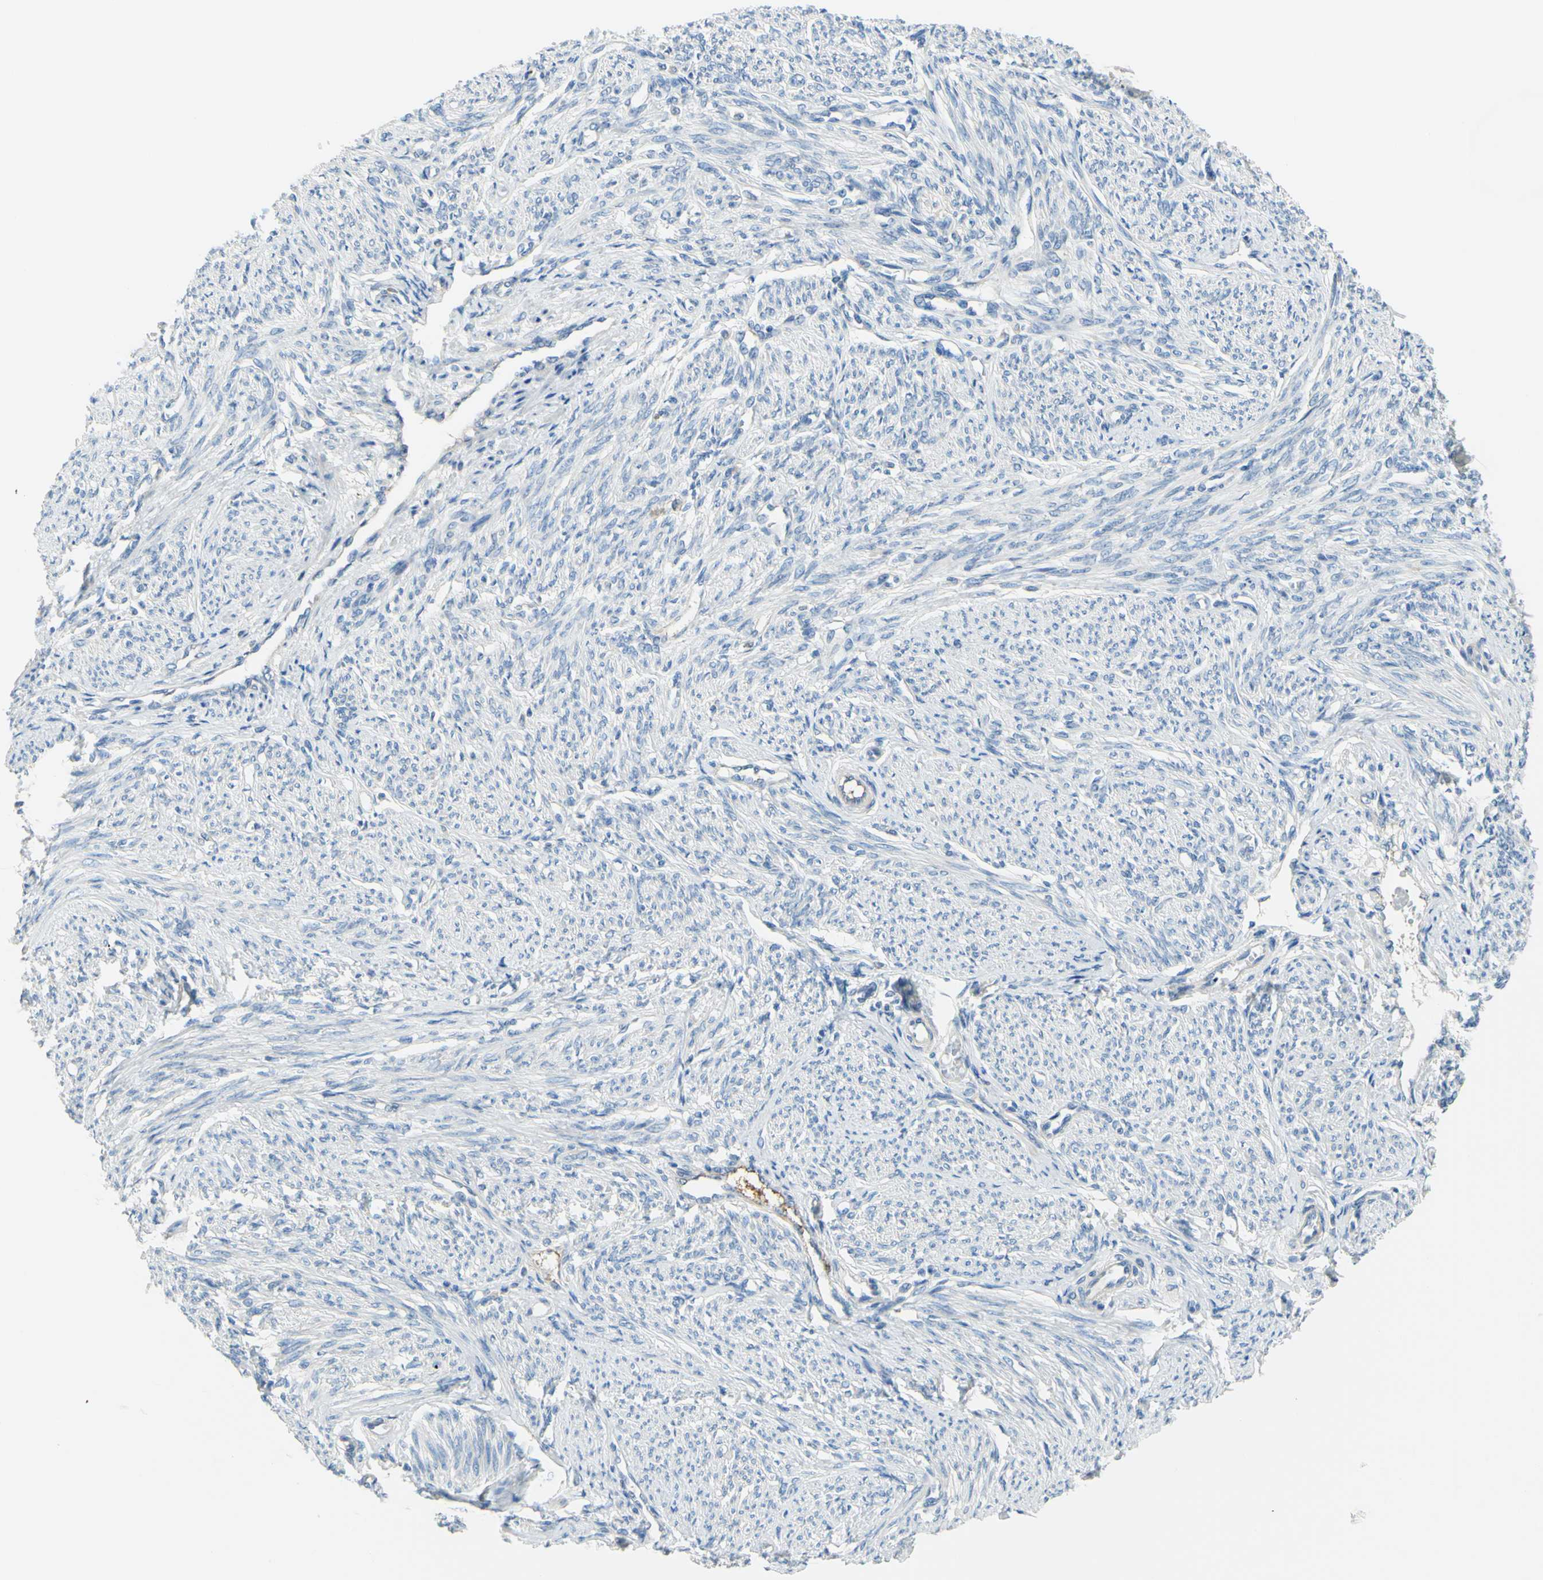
{"staining": {"intensity": "weak", "quantity": ">75%", "location": "cytoplasmic/membranous"}, "tissue": "smooth muscle", "cell_type": "Smooth muscle cells", "image_type": "normal", "snomed": [{"axis": "morphology", "description": "Normal tissue, NOS"}, {"axis": "topography", "description": "Smooth muscle"}], "caption": "A photomicrograph of human smooth muscle stained for a protein shows weak cytoplasmic/membranous brown staining in smooth muscle cells. (DAB = brown stain, brightfield microscopy at high magnification).", "gene": "ARHGAP1", "patient": {"sex": "female", "age": 65}}